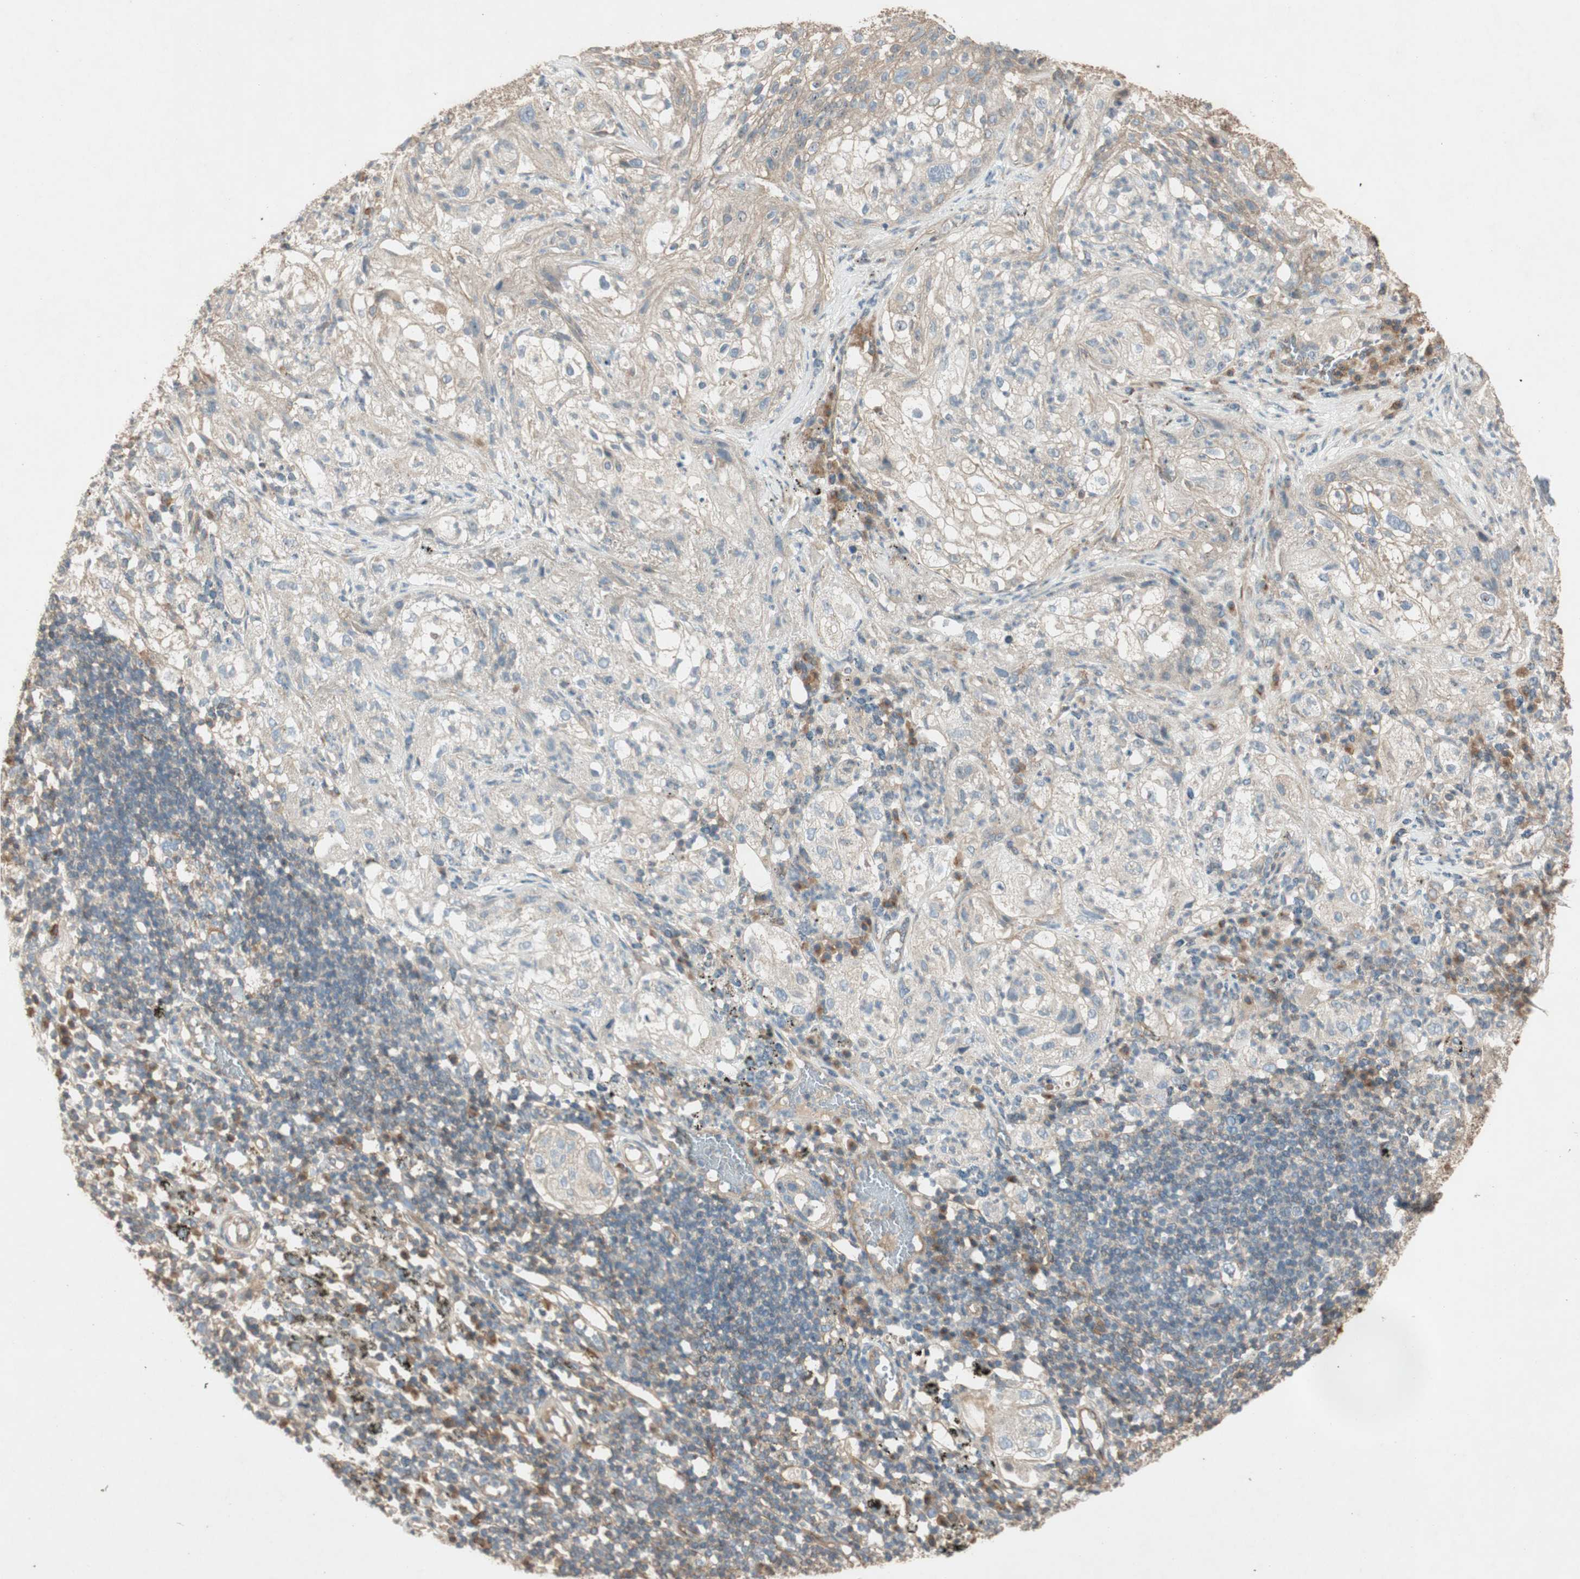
{"staining": {"intensity": "weak", "quantity": "<25%", "location": "cytoplasmic/membranous"}, "tissue": "lung cancer", "cell_type": "Tumor cells", "image_type": "cancer", "snomed": [{"axis": "morphology", "description": "Inflammation, NOS"}, {"axis": "morphology", "description": "Squamous cell carcinoma, NOS"}, {"axis": "topography", "description": "Lymph node"}, {"axis": "topography", "description": "Soft tissue"}, {"axis": "topography", "description": "Lung"}], "caption": "Micrograph shows no protein expression in tumor cells of lung cancer tissue.", "gene": "BTN3A3", "patient": {"sex": "male", "age": 66}}